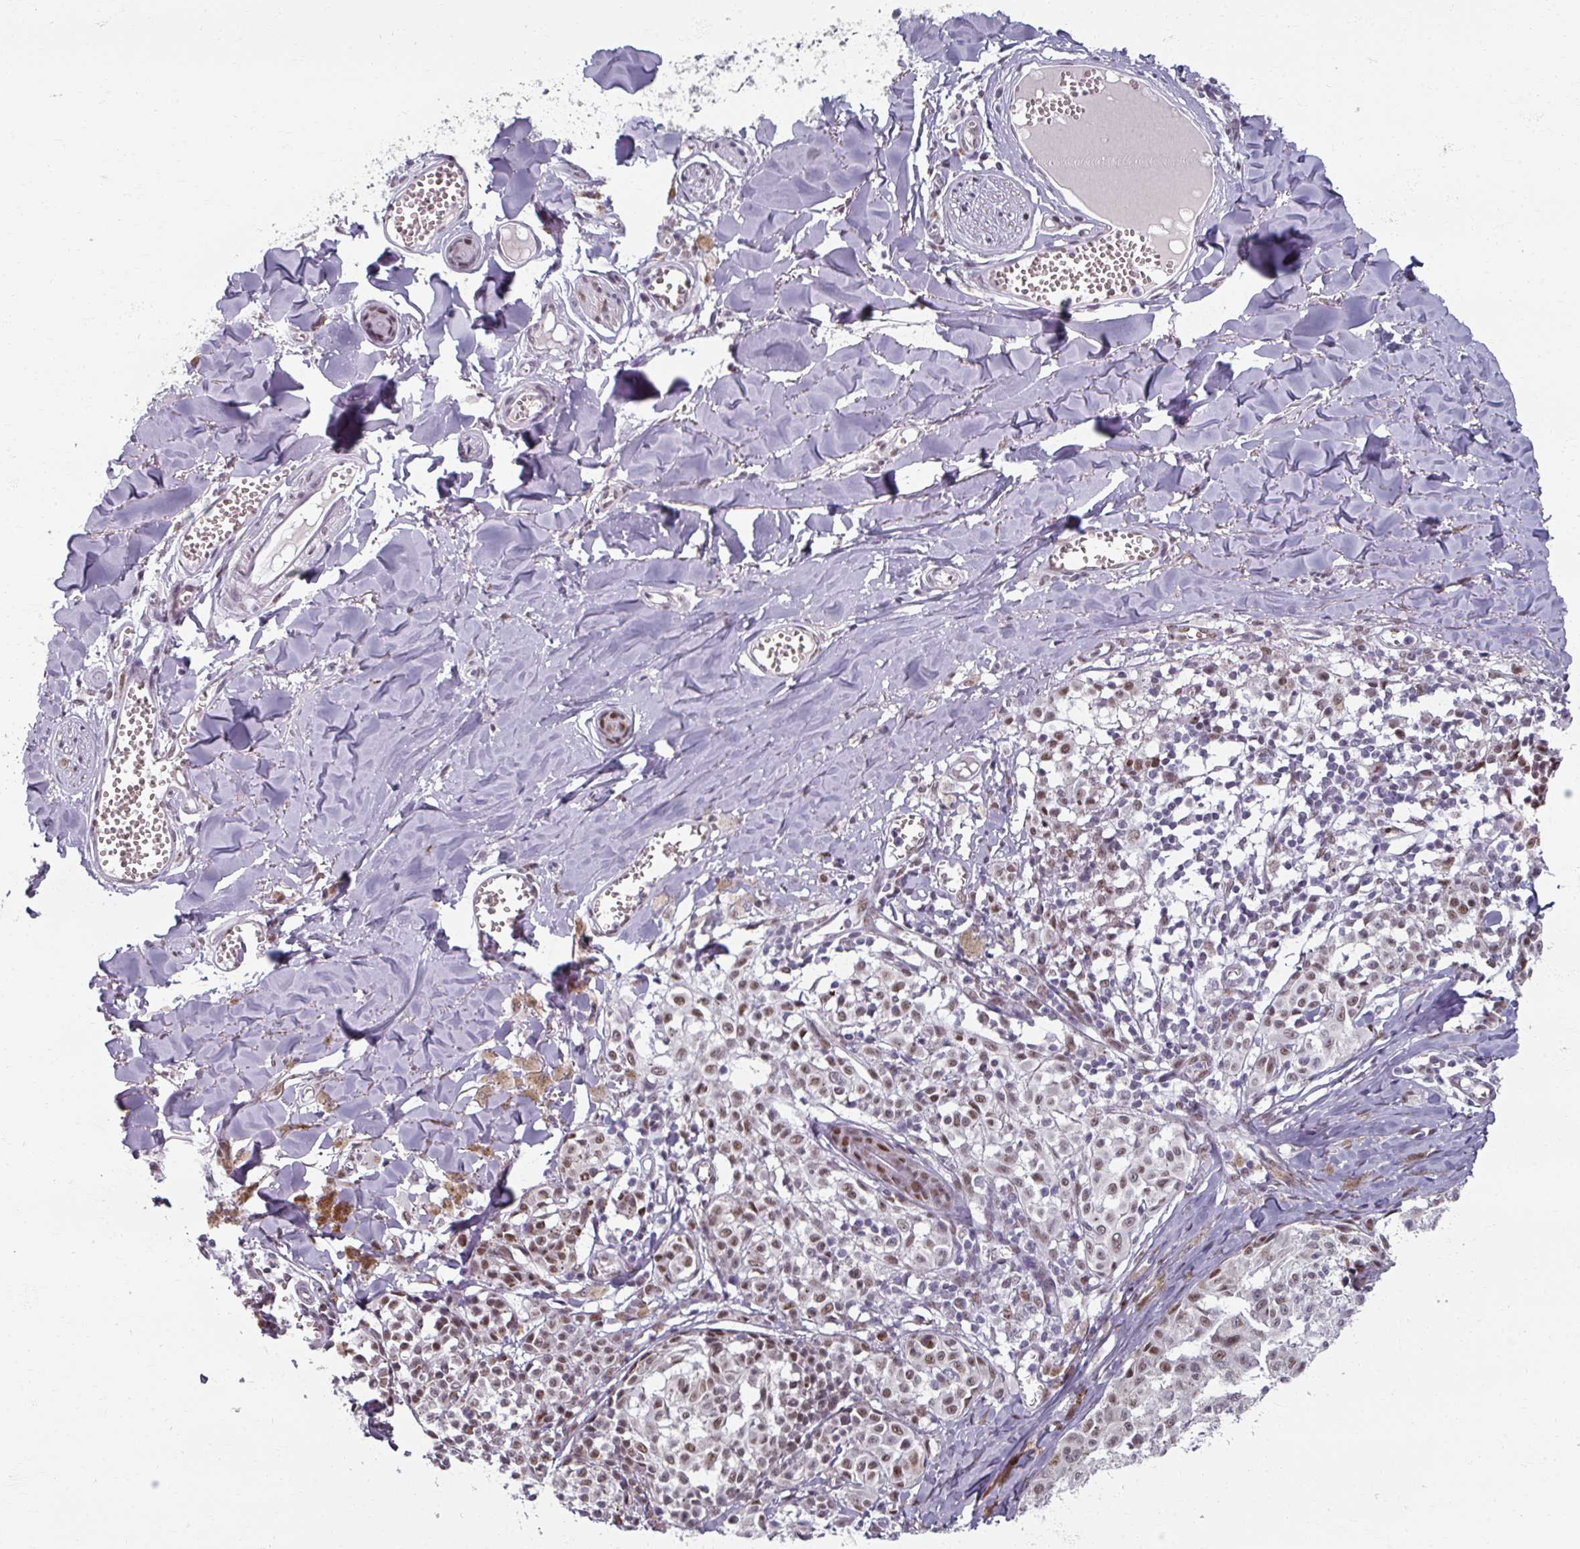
{"staining": {"intensity": "moderate", "quantity": ">75%", "location": "nuclear"}, "tissue": "melanoma", "cell_type": "Tumor cells", "image_type": "cancer", "snomed": [{"axis": "morphology", "description": "Malignant melanoma, NOS"}, {"axis": "topography", "description": "Skin"}], "caption": "Protein analysis of melanoma tissue shows moderate nuclear staining in about >75% of tumor cells.", "gene": "RIPOR3", "patient": {"sex": "female", "age": 43}}